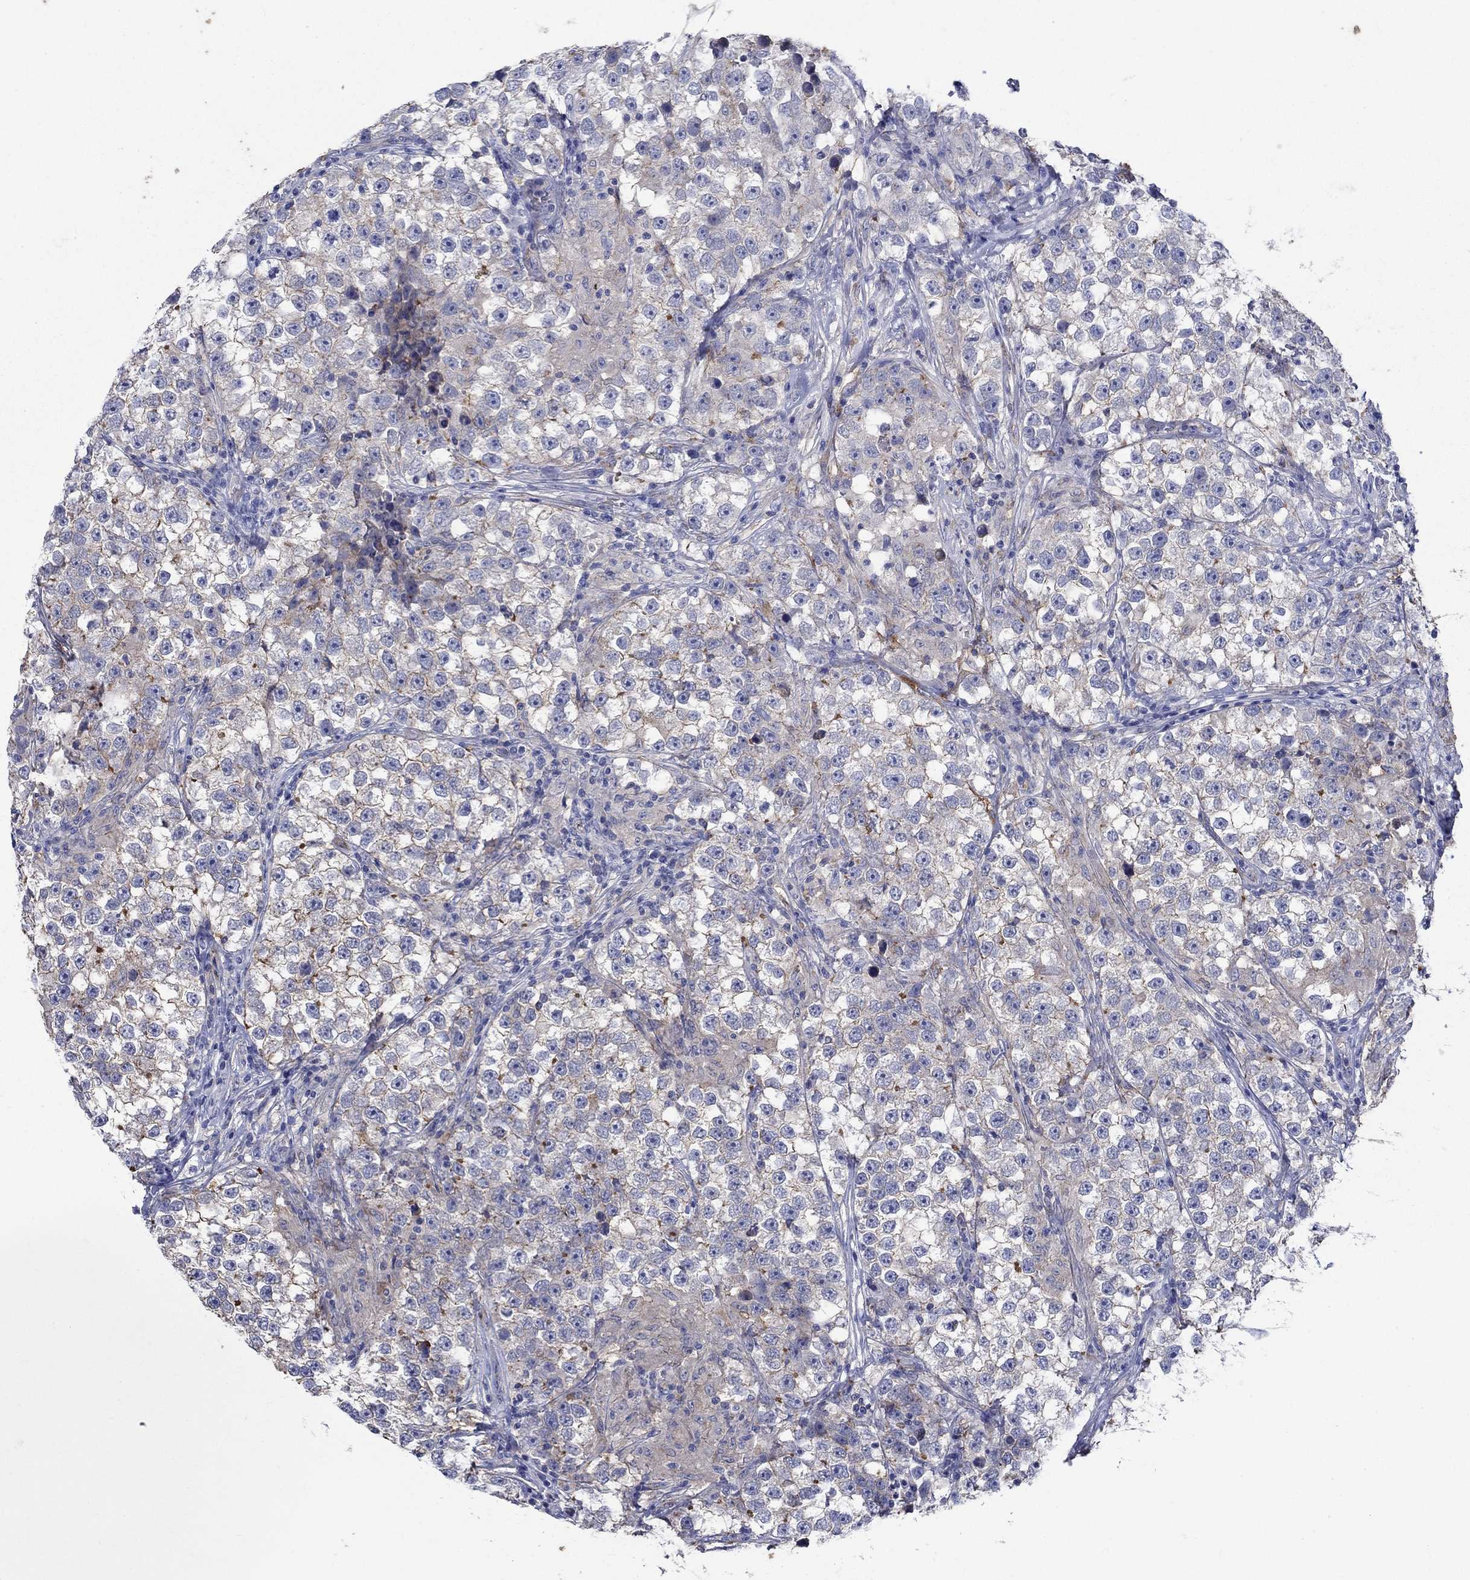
{"staining": {"intensity": "negative", "quantity": "none", "location": "none"}, "tissue": "testis cancer", "cell_type": "Tumor cells", "image_type": "cancer", "snomed": [{"axis": "morphology", "description": "Seminoma, NOS"}, {"axis": "topography", "description": "Testis"}], "caption": "DAB (3,3'-diaminobenzidine) immunohistochemical staining of human testis cancer shows no significant staining in tumor cells.", "gene": "FLNC", "patient": {"sex": "male", "age": 46}}